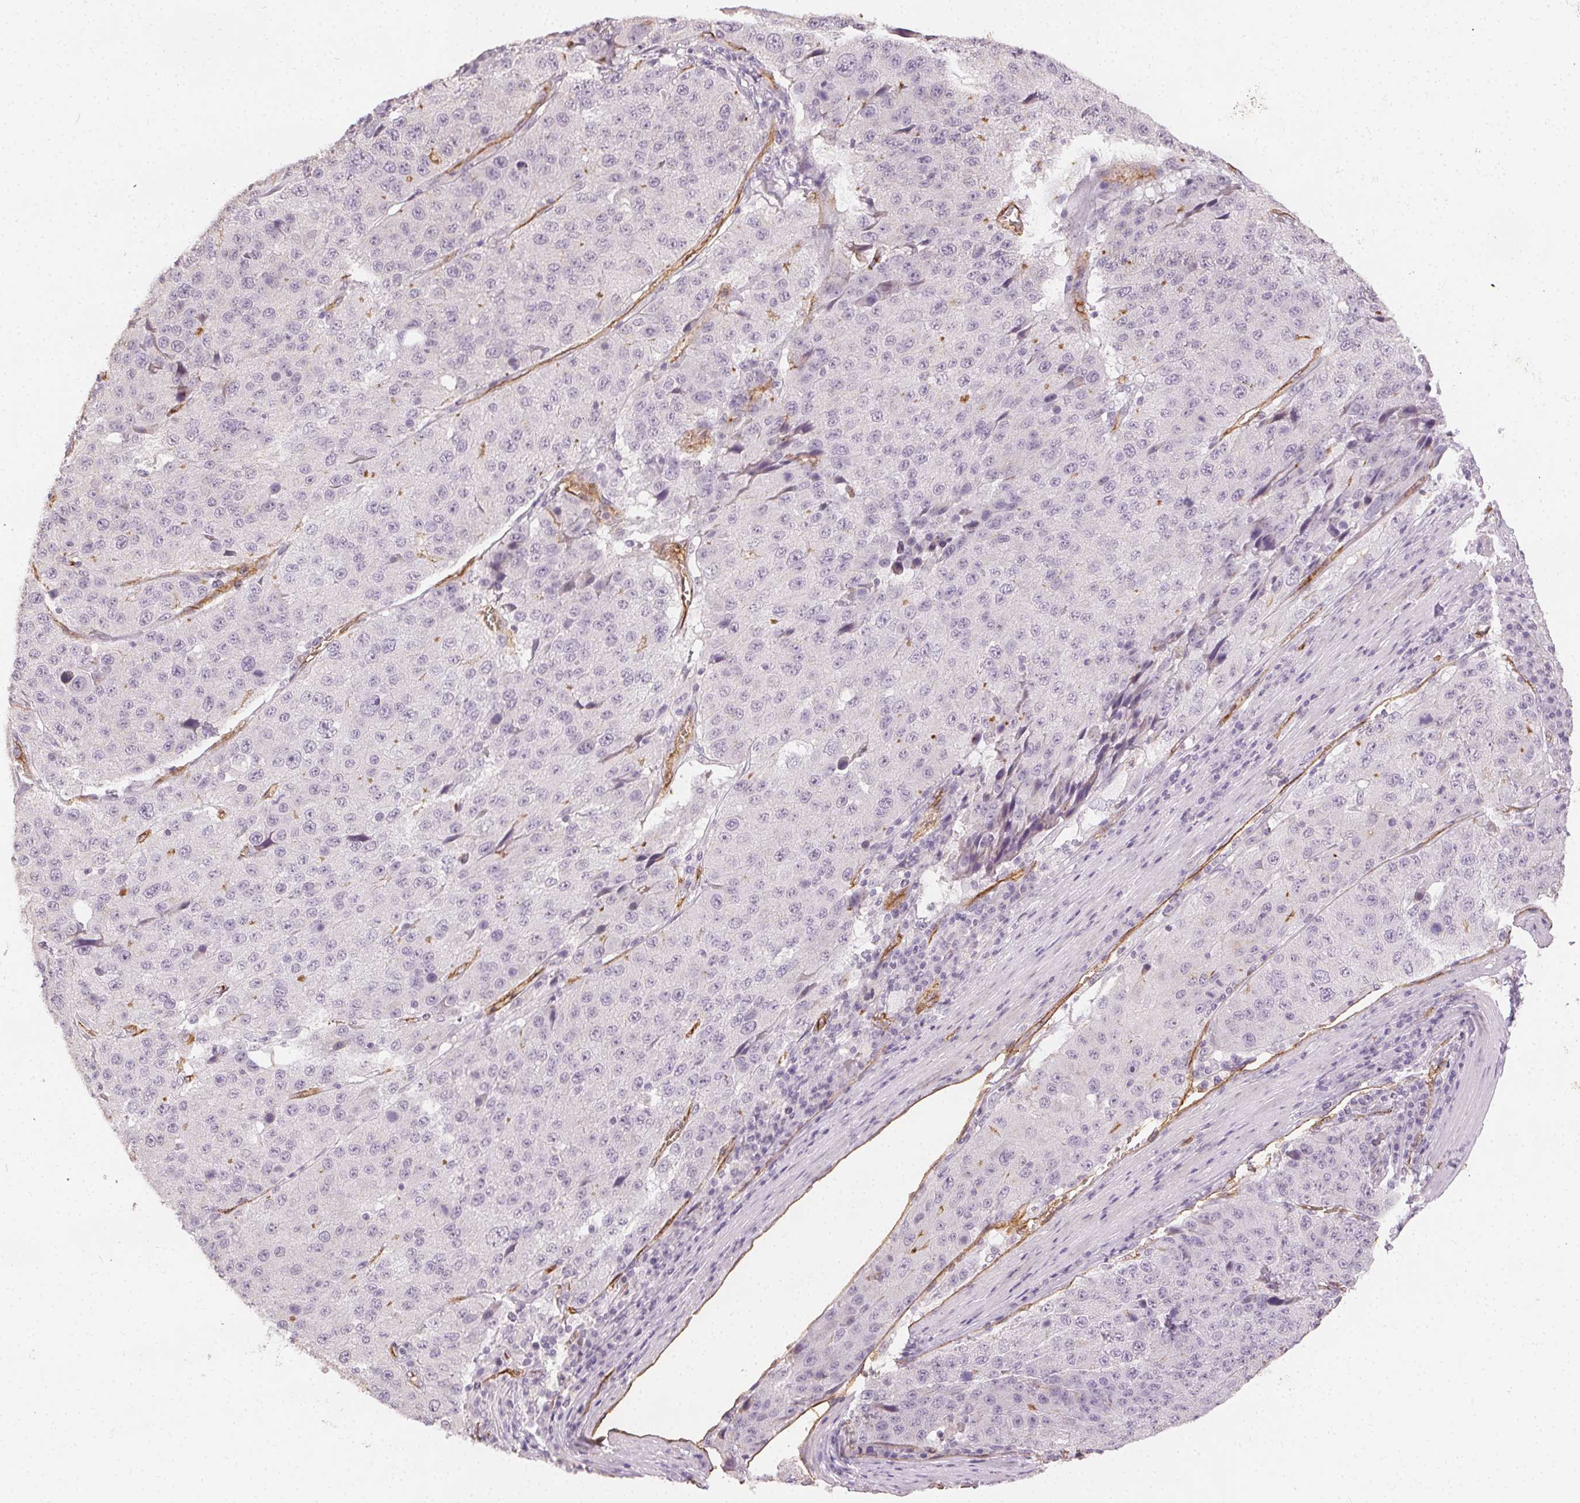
{"staining": {"intensity": "negative", "quantity": "none", "location": "none"}, "tissue": "stomach cancer", "cell_type": "Tumor cells", "image_type": "cancer", "snomed": [{"axis": "morphology", "description": "Adenocarcinoma, NOS"}, {"axis": "topography", "description": "Stomach"}], "caption": "Histopathology image shows no significant protein positivity in tumor cells of stomach adenocarcinoma.", "gene": "PODXL", "patient": {"sex": "male", "age": 71}}